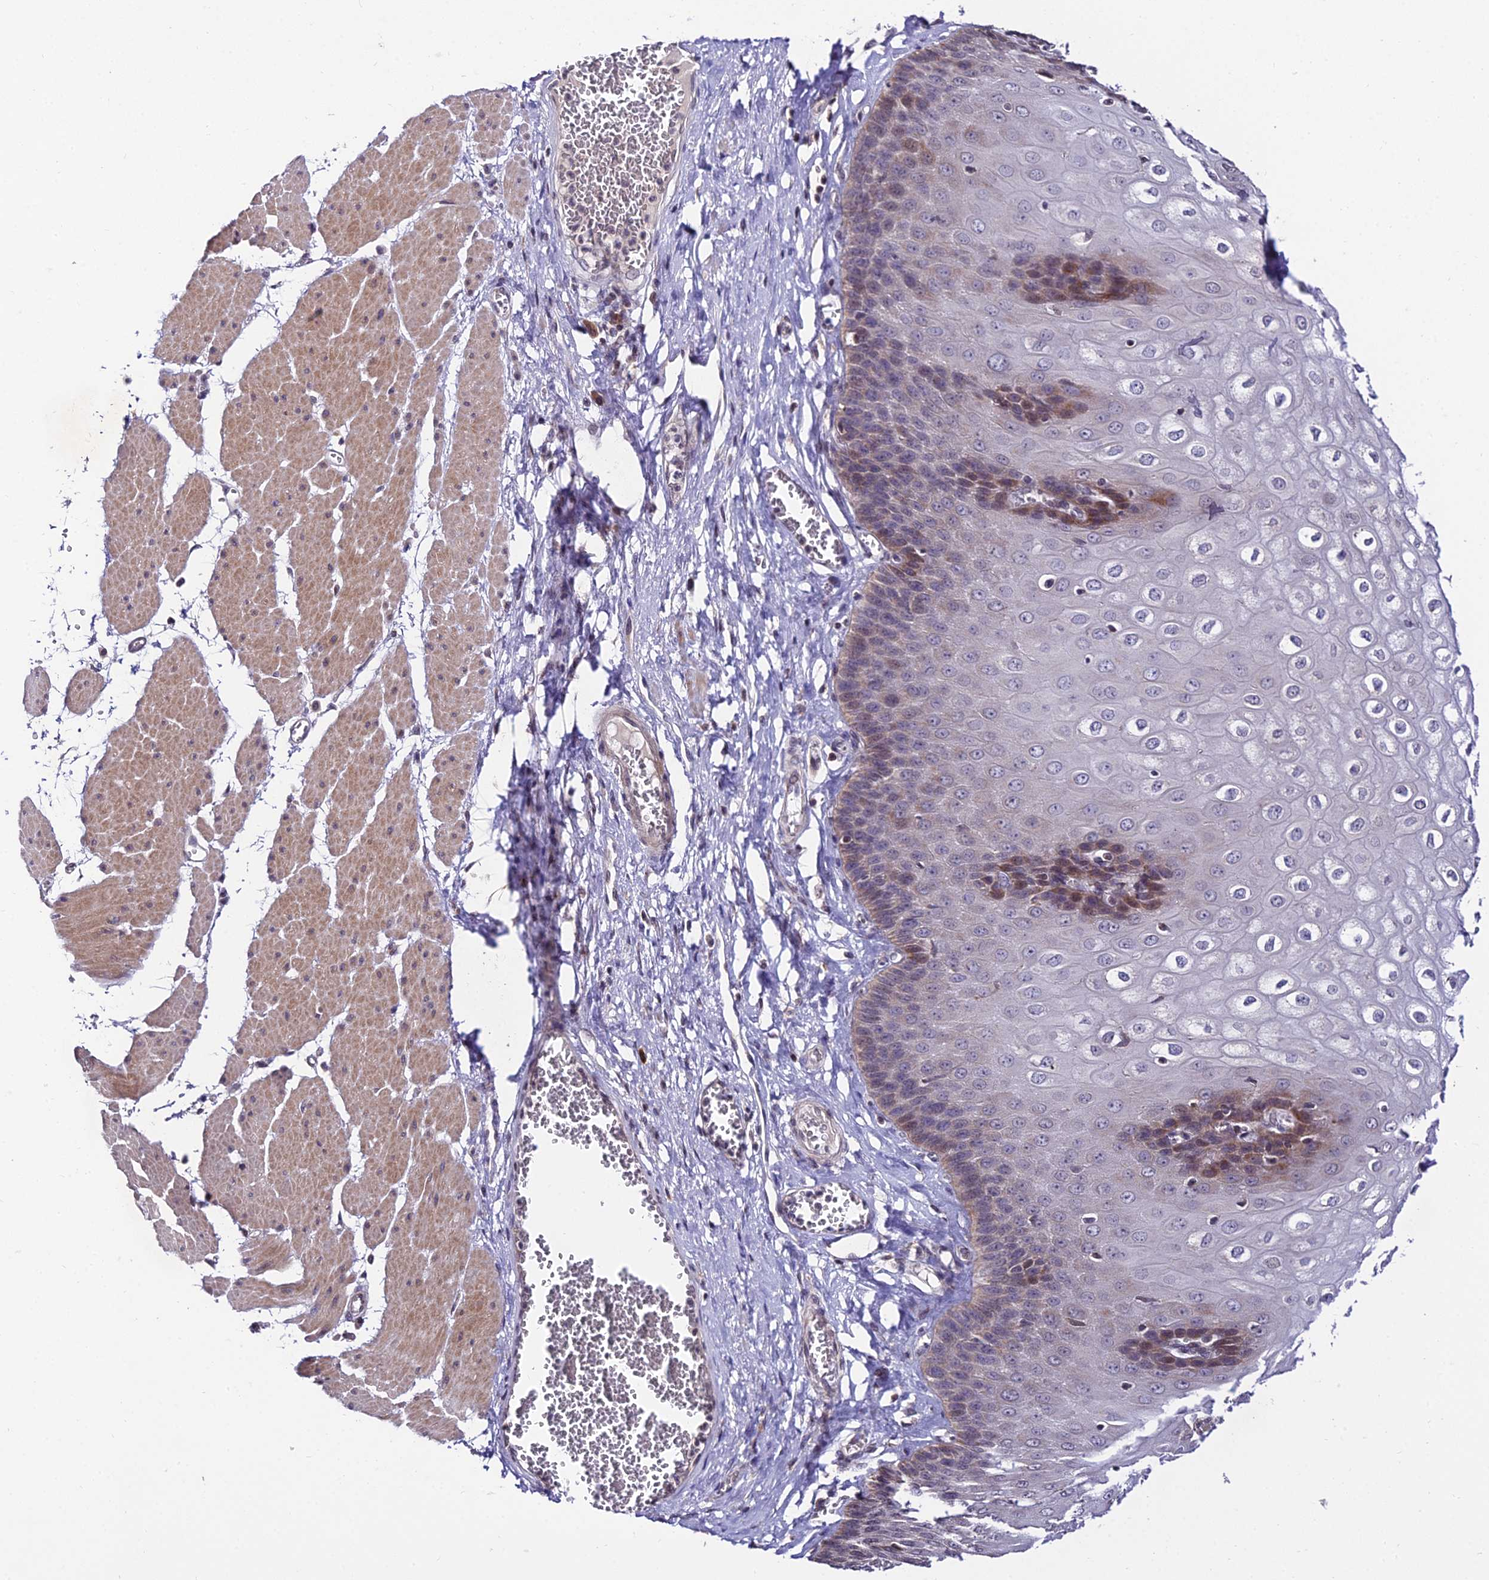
{"staining": {"intensity": "moderate", "quantity": "<25%", "location": "cytoplasmic/membranous,nuclear"}, "tissue": "esophagus", "cell_type": "Squamous epithelial cells", "image_type": "normal", "snomed": [{"axis": "morphology", "description": "Normal tissue, NOS"}, {"axis": "topography", "description": "Esophagus"}], "caption": "Moderate cytoplasmic/membranous,nuclear protein positivity is present in about <25% of squamous epithelial cells in esophagus. Immunohistochemistry stains the protein of interest in brown and the nuclei are stained blue.", "gene": "CDNF", "patient": {"sex": "male", "age": 60}}